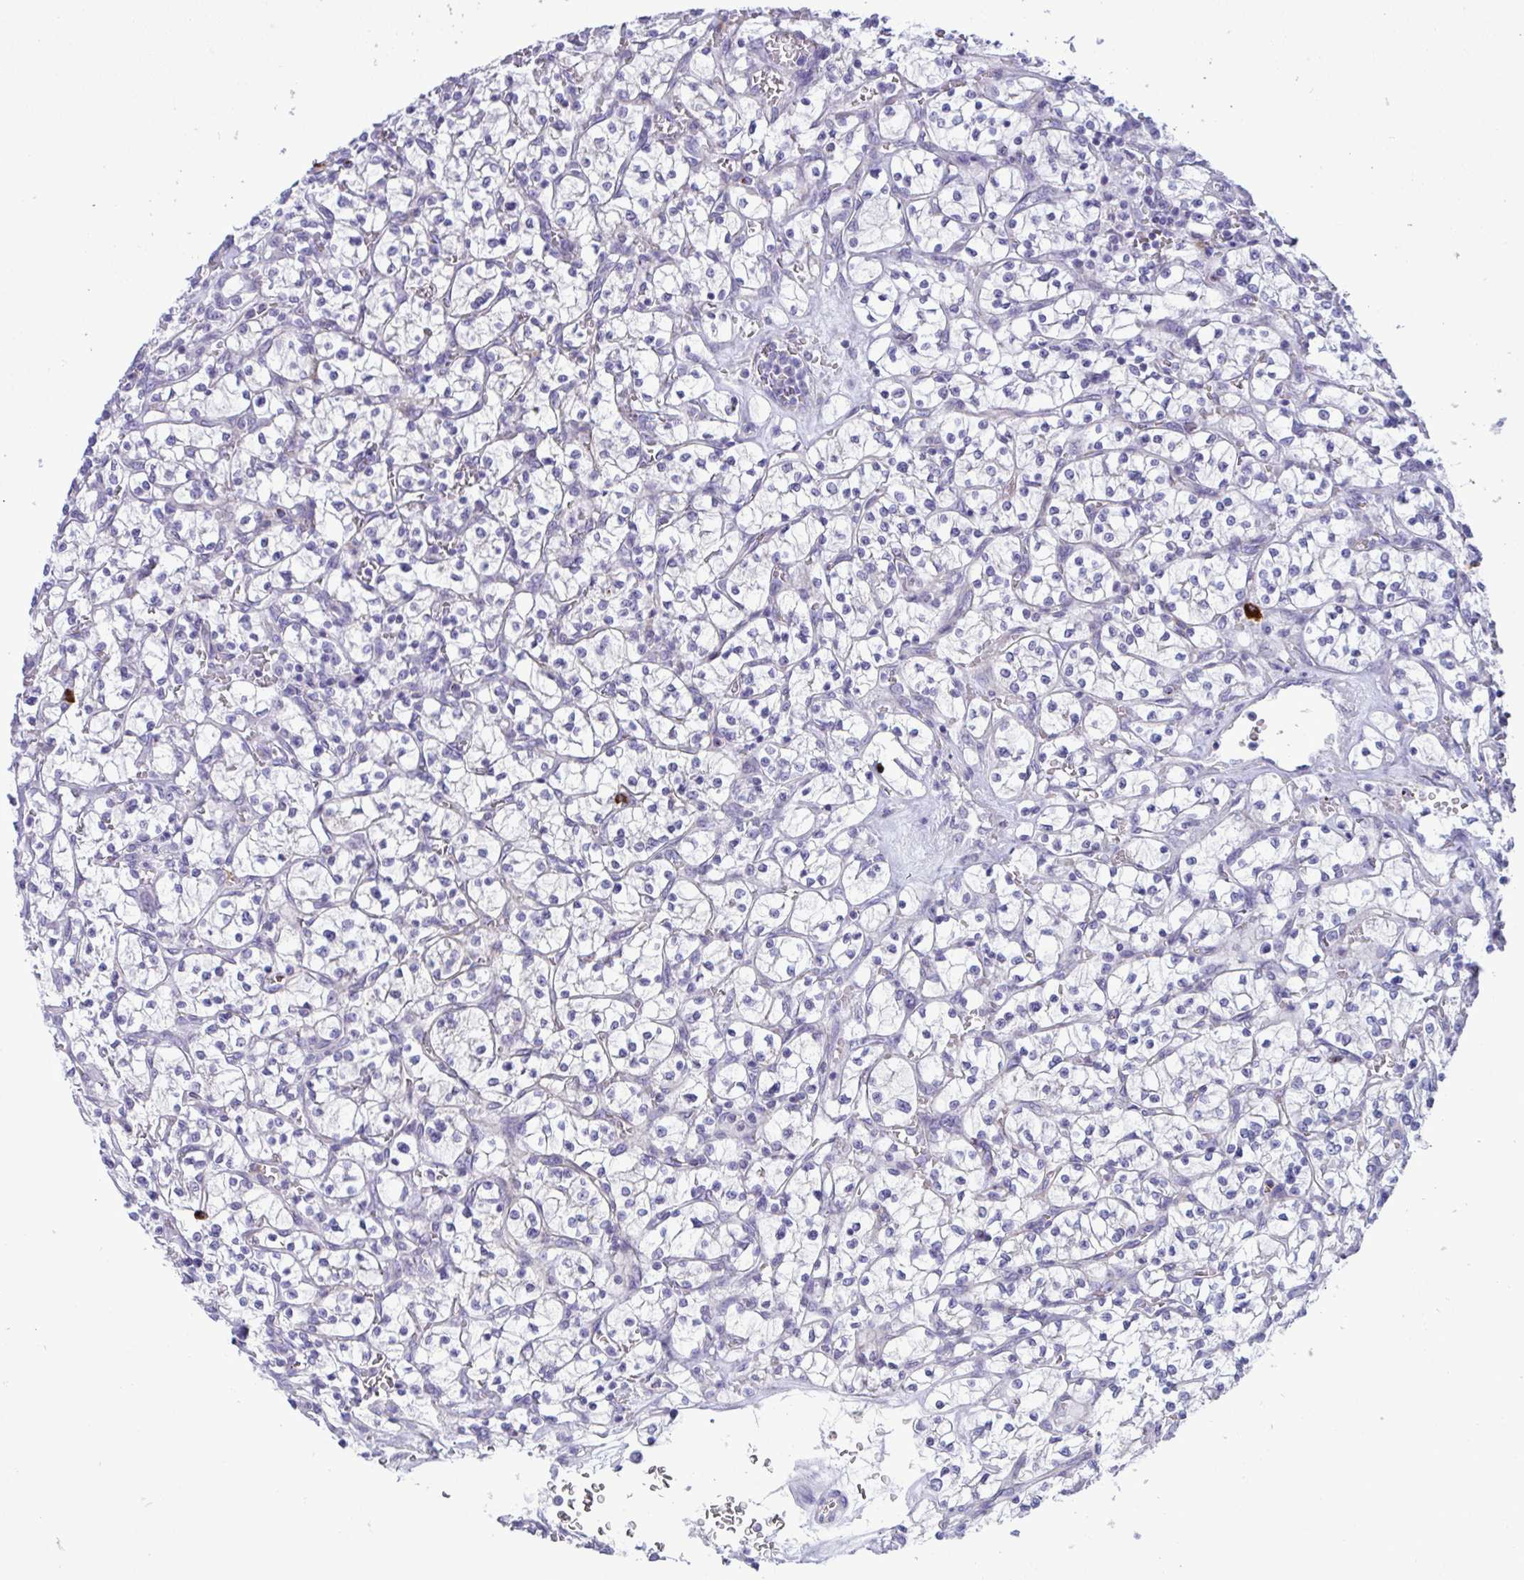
{"staining": {"intensity": "negative", "quantity": "none", "location": "none"}, "tissue": "renal cancer", "cell_type": "Tumor cells", "image_type": "cancer", "snomed": [{"axis": "morphology", "description": "Adenocarcinoma, NOS"}, {"axis": "topography", "description": "Kidney"}], "caption": "A photomicrograph of human renal adenocarcinoma is negative for staining in tumor cells.", "gene": "SREBF1", "patient": {"sex": "female", "age": 64}}